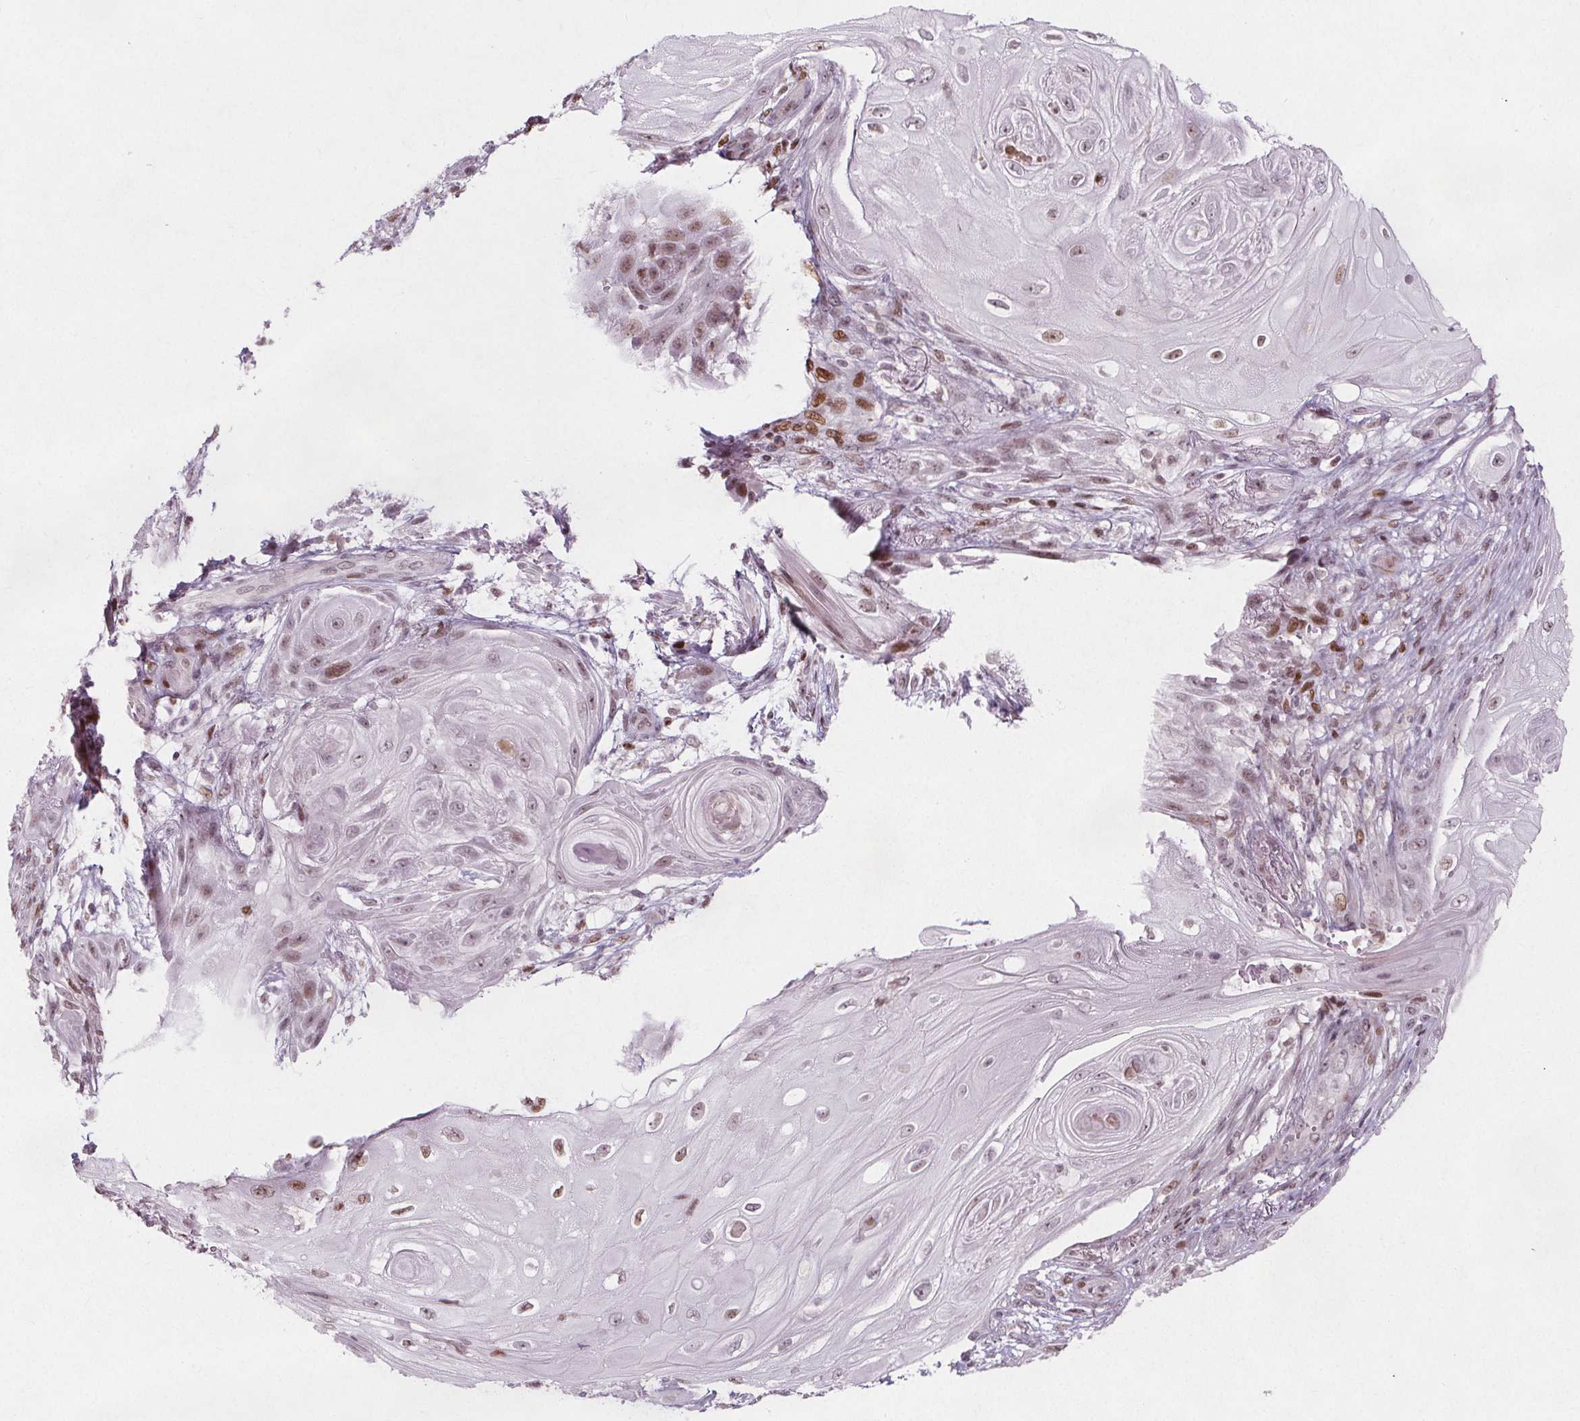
{"staining": {"intensity": "moderate", "quantity": "25%-75%", "location": "nuclear"}, "tissue": "skin cancer", "cell_type": "Tumor cells", "image_type": "cancer", "snomed": [{"axis": "morphology", "description": "Squamous cell carcinoma, NOS"}, {"axis": "topography", "description": "Skin"}], "caption": "Moderate nuclear expression for a protein is seen in about 25%-75% of tumor cells of skin cancer using immunohistochemistry (IHC).", "gene": "TAF6L", "patient": {"sex": "male", "age": 62}}